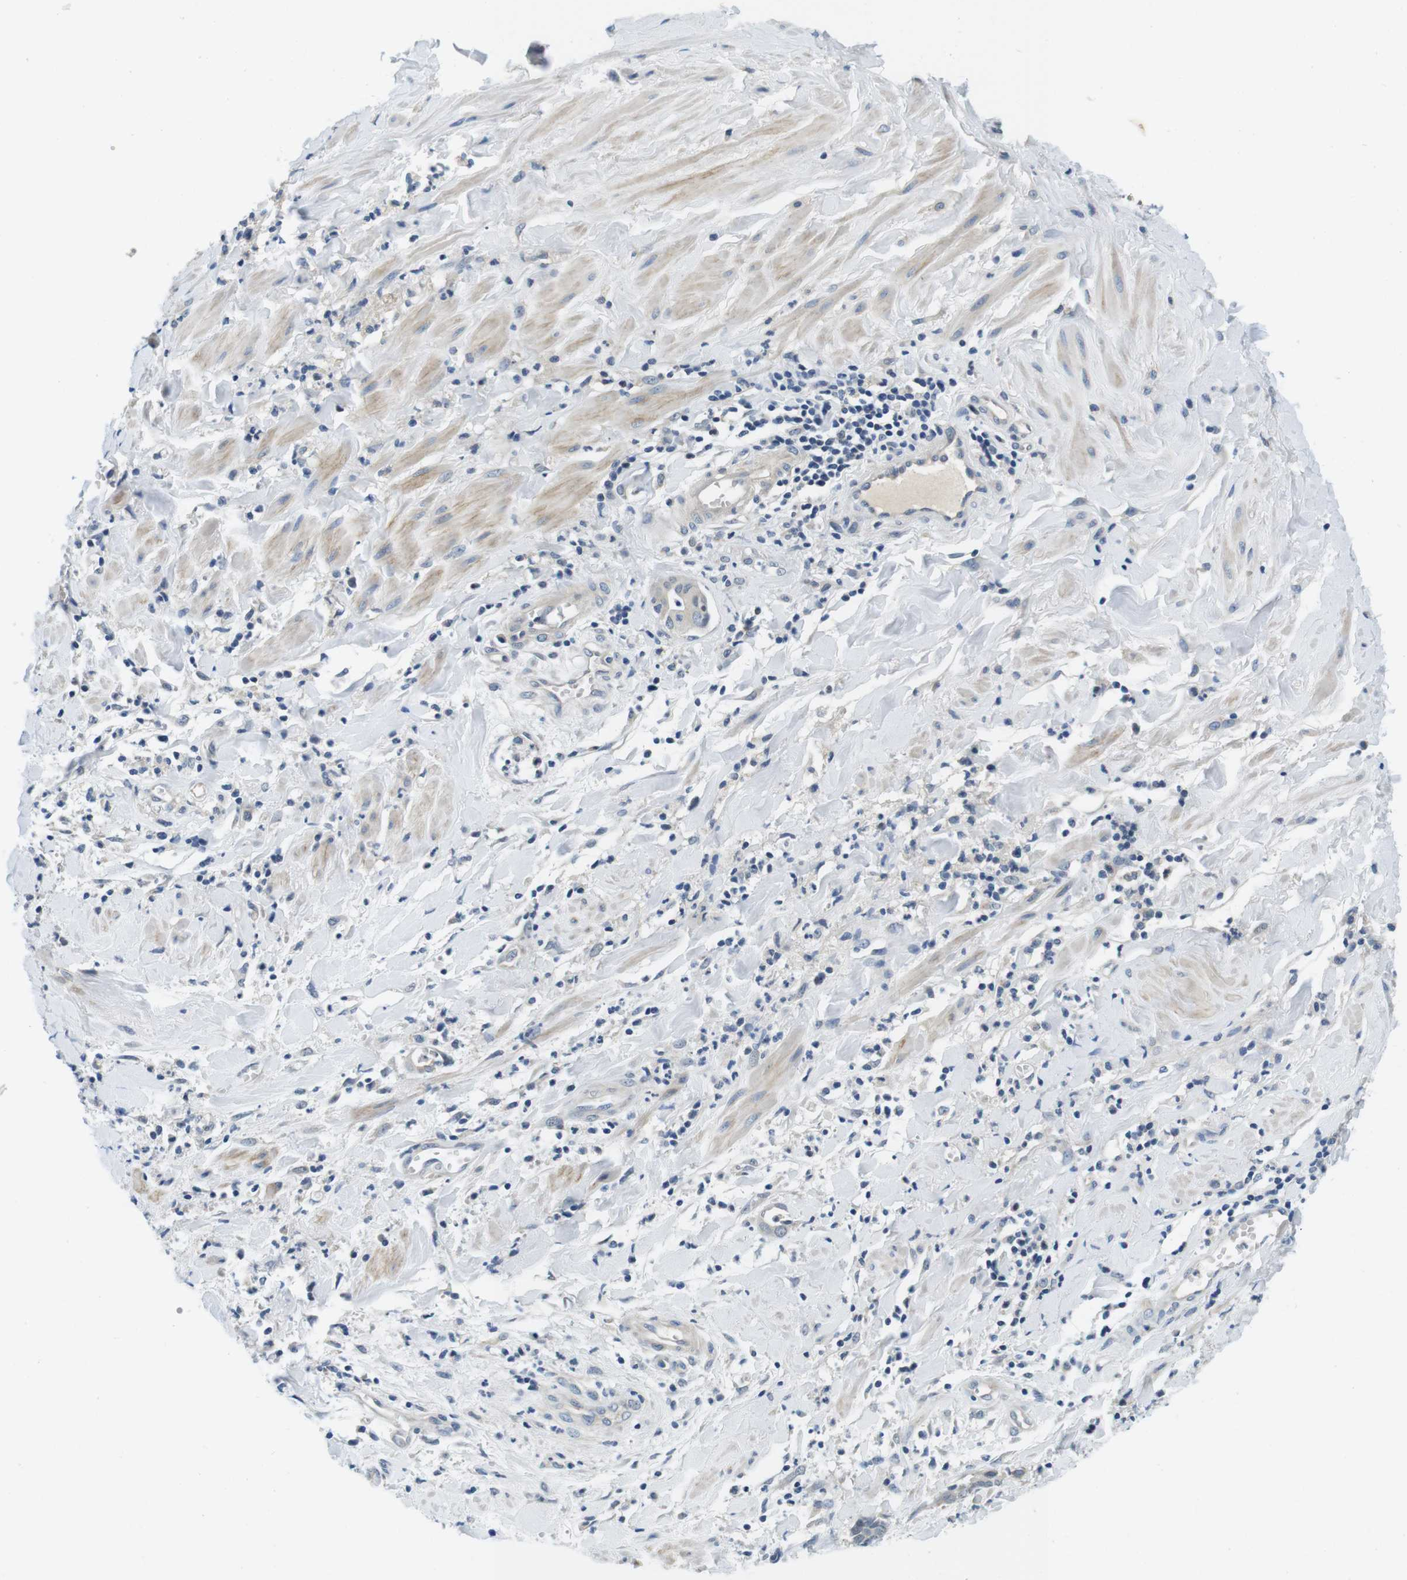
{"staining": {"intensity": "negative", "quantity": "none", "location": "none"}, "tissue": "cervical cancer", "cell_type": "Tumor cells", "image_type": "cancer", "snomed": [{"axis": "morphology", "description": "Adenocarcinoma, NOS"}, {"axis": "topography", "description": "Cervix"}], "caption": "The image shows no significant positivity in tumor cells of cervical cancer.", "gene": "DTNA", "patient": {"sex": "female", "age": 44}}